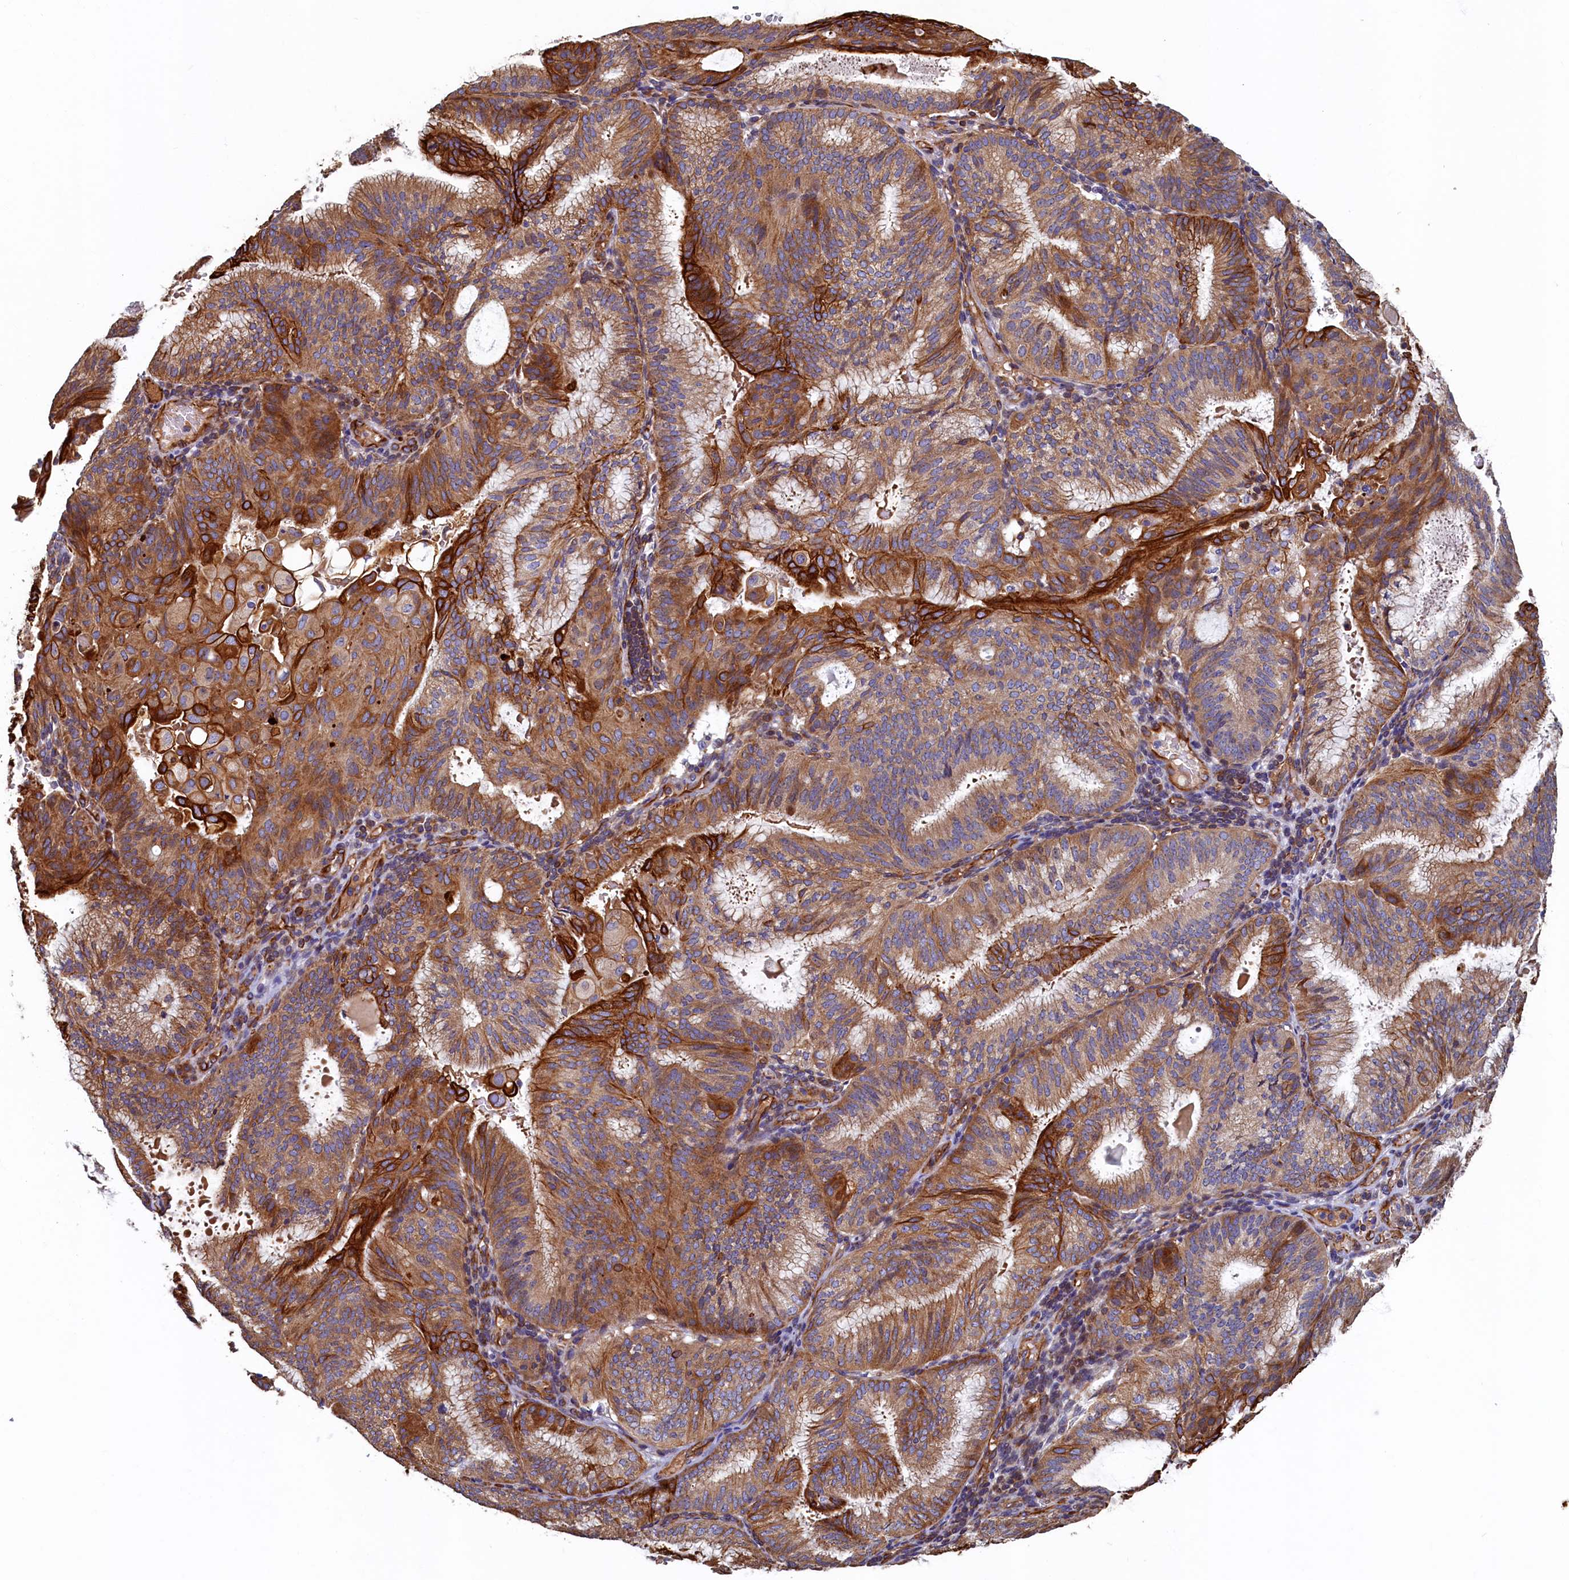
{"staining": {"intensity": "strong", "quantity": "25%-75%", "location": "cytoplasmic/membranous"}, "tissue": "endometrial cancer", "cell_type": "Tumor cells", "image_type": "cancer", "snomed": [{"axis": "morphology", "description": "Adenocarcinoma, NOS"}, {"axis": "topography", "description": "Endometrium"}], "caption": "Immunohistochemistry histopathology image of adenocarcinoma (endometrial) stained for a protein (brown), which shows high levels of strong cytoplasmic/membranous staining in about 25%-75% of tumor cells.", "gene": "LRRC57", "patient": {"sex": "female", "age": 49}}